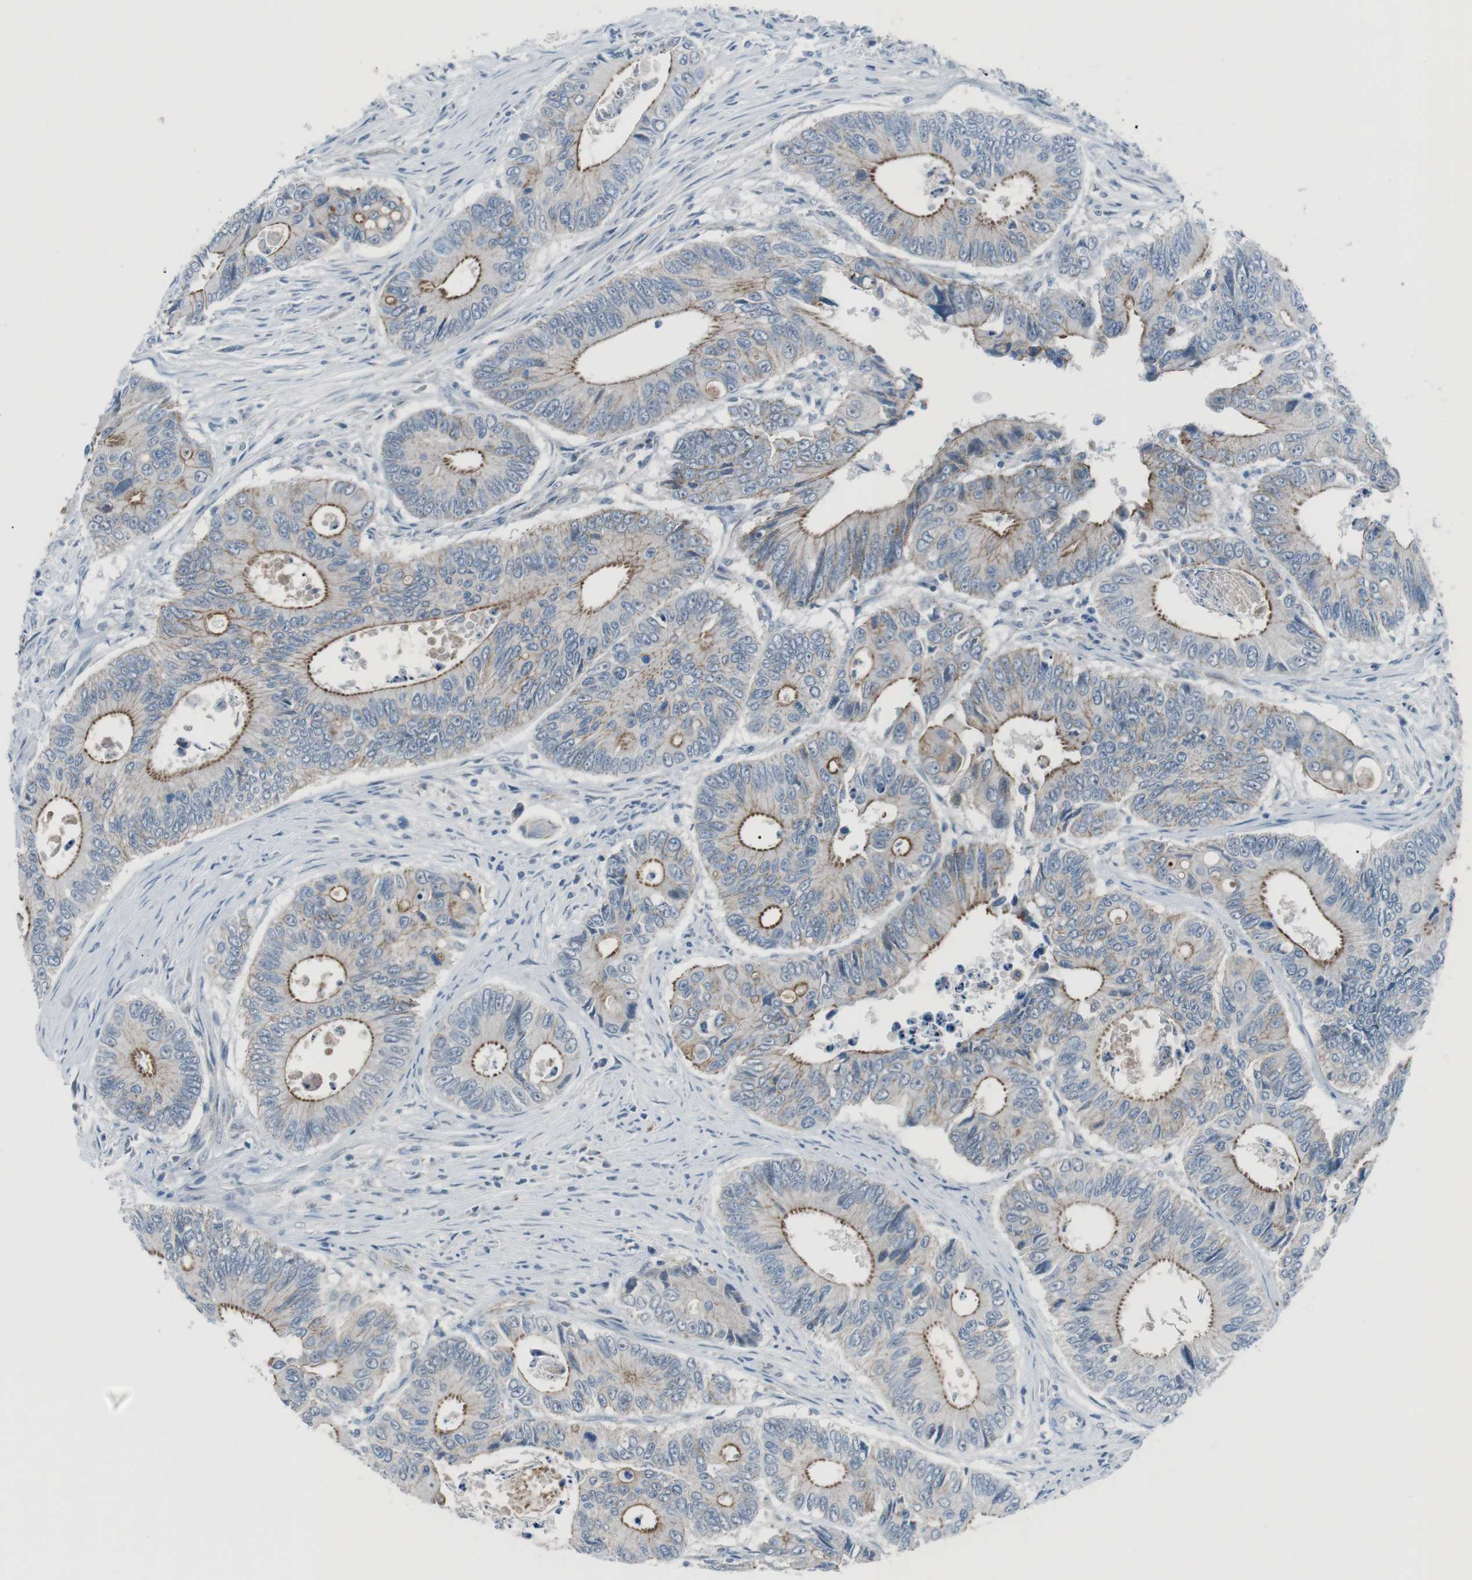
{"staining": {"intensity": "moderate", "quantity": "<25%", "location": "cytoplasmic/membranous"}, "tissue": "colorectal cancer", "cell_type": "Tumor cells", "image_type": "cancer", "snomed": [{"axis": "morphology", "description": "Inflammation, NOS"}, {"axis": "morphology", "description": "Adenocarcinoma, NOS"}, {"axis": "topography", "description": "Colon"}], "caption": "Protein expression analysis of adenocarcinoma (colorectal) exhibits moderate cytoplasmic/membranous expression in about <25% of tumor cells.", "gene": "SPTA1", "patient": {"sex": "male", "age": 72}}